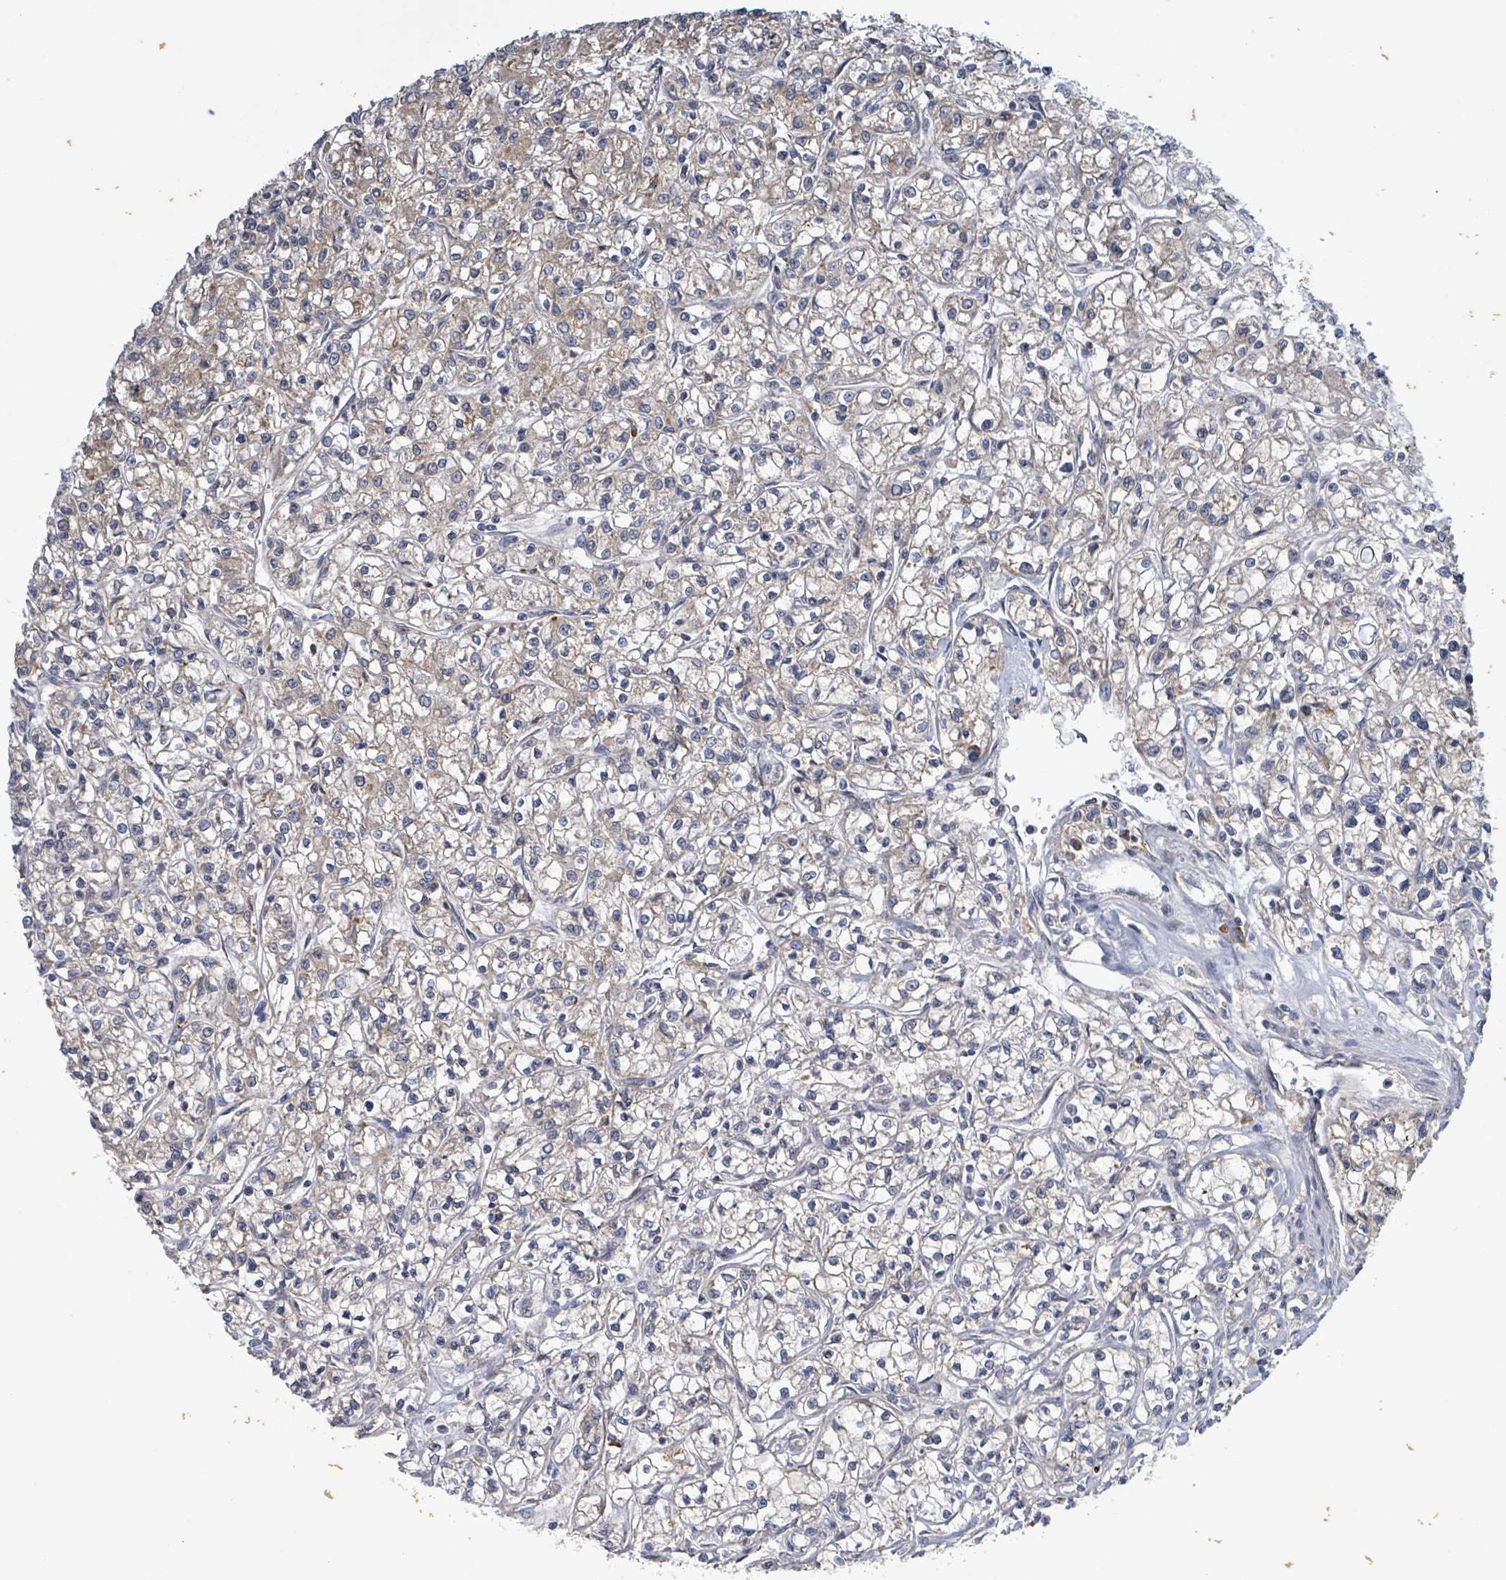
{"staining": {"intensity": "weak", "quantity": "<25%", "location": "cytoplasmic/membranous"}, "tissue": "renal cancer", "cell_type": "Tumor cells", "image_type": "cancer", "snomed": [{"axis": "morphology", "description": "Adenocarcinoma, NOS"}, {"axis": "topography", "description": "Kidney"}], "caption": "An image of human renal cancer is negative for staining in tumor cells.", "gene": "ATP13A1", "patient": {"sex": "female", "age": 59}}